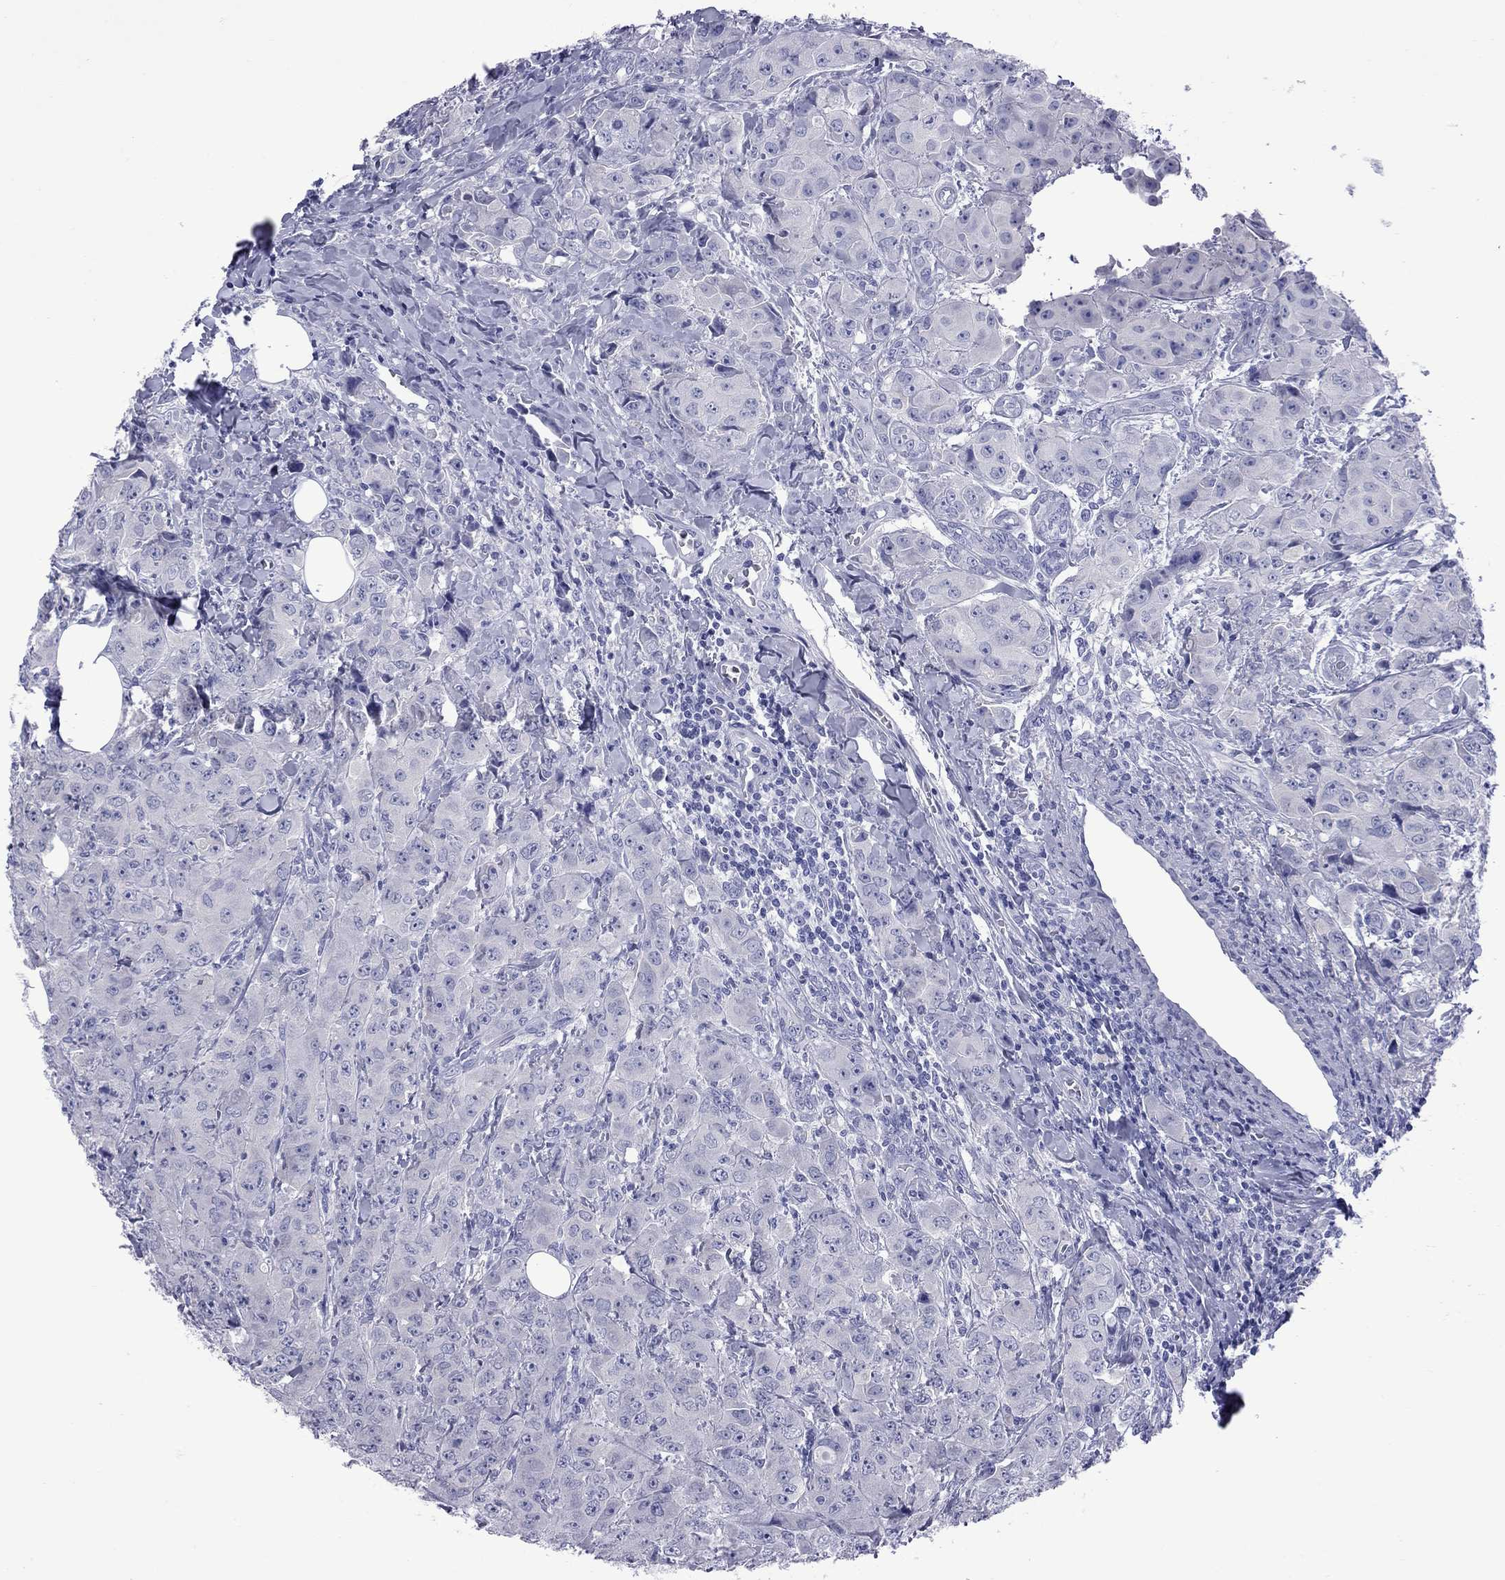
{"staining": {"intensity": "negative", "quantity": "none", "location": "none"}, "tissue": "breast cancer", "cell_type": "Tumor cells", "image_type": "cancer", "snomed": [{"axis": "morphology", "description": "Duct carcinoma"}, {"axis": "topography", "description": "Breast"}], "caption": "Immunohistochemical staining of human breast cancer reveals no significant expression in tumor cells. (Brightfield microscopy of DAB (3,3'-diaminobenzidine) immunohistochemistry at high magnification).", "gene": "EPPIN", "patient": {"sex": "female", "age": 43}}